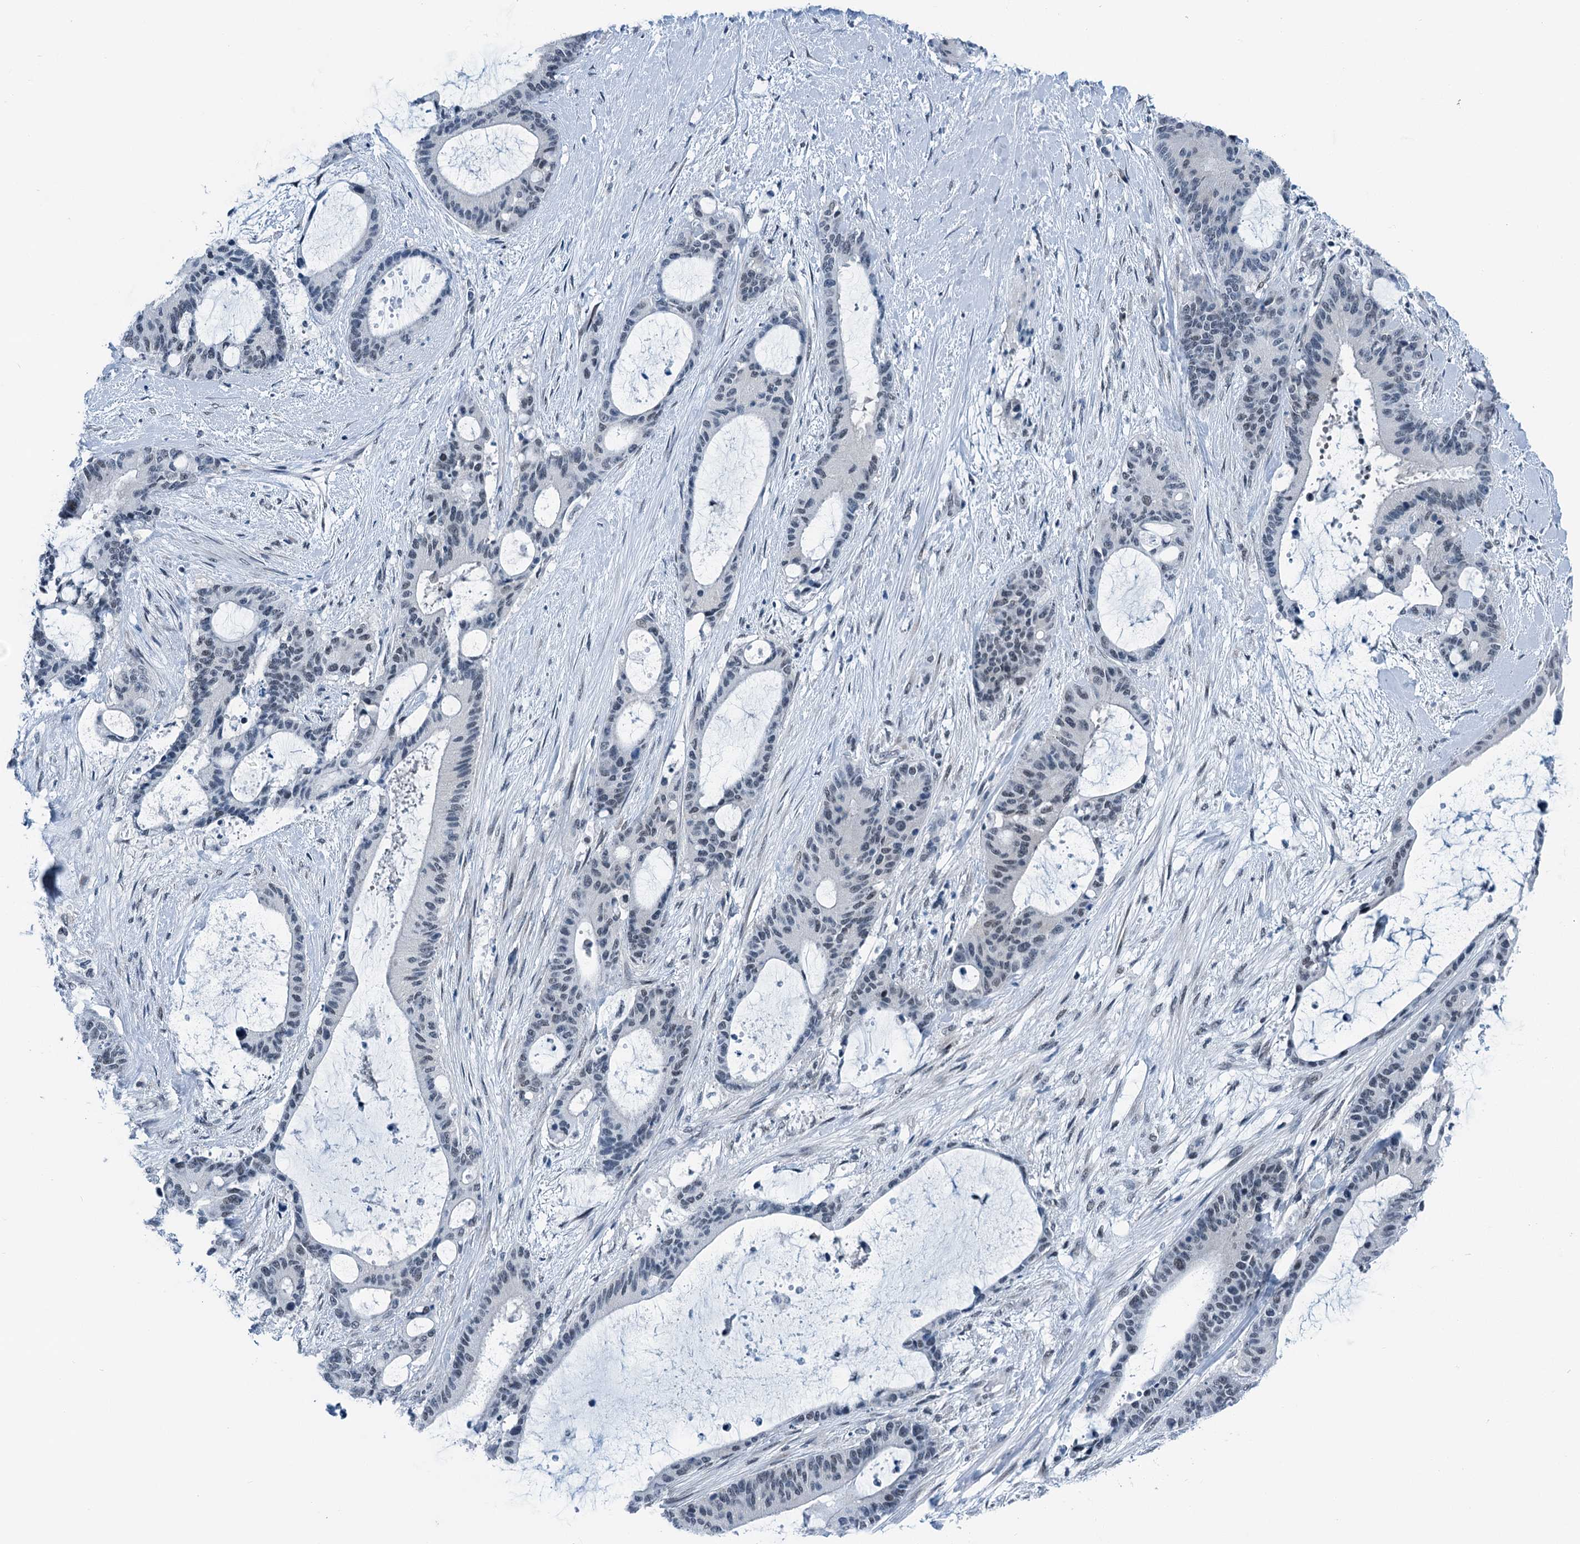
{"staining": {"intensity": "moderate", "quantity": "<25%", "location": "nuclear"}, "tissue": "liver cancer", "cell_type": "Tumor cells", "image_type": "cancer", "snomed": [{"axis": "morphology", "description": "Normal tissue, NOS"}, {"axis": "morphology", "description": "Cholangiocarcinoma"}, {"axis": "topography", "description": "Liver"}, {"axis": "topography", "description": "Peripheral nerve tissue"}], "caption": "Immunohistochemical staining of human liver cholangiocarcinoma shows low levels of moderate nuclear expression in about <25% of tumor cells. (DAB IHC with brightfield microscopy, high magnification).", "gene": "TRPT1", "patient": {"sex": "female", "age": 73}}